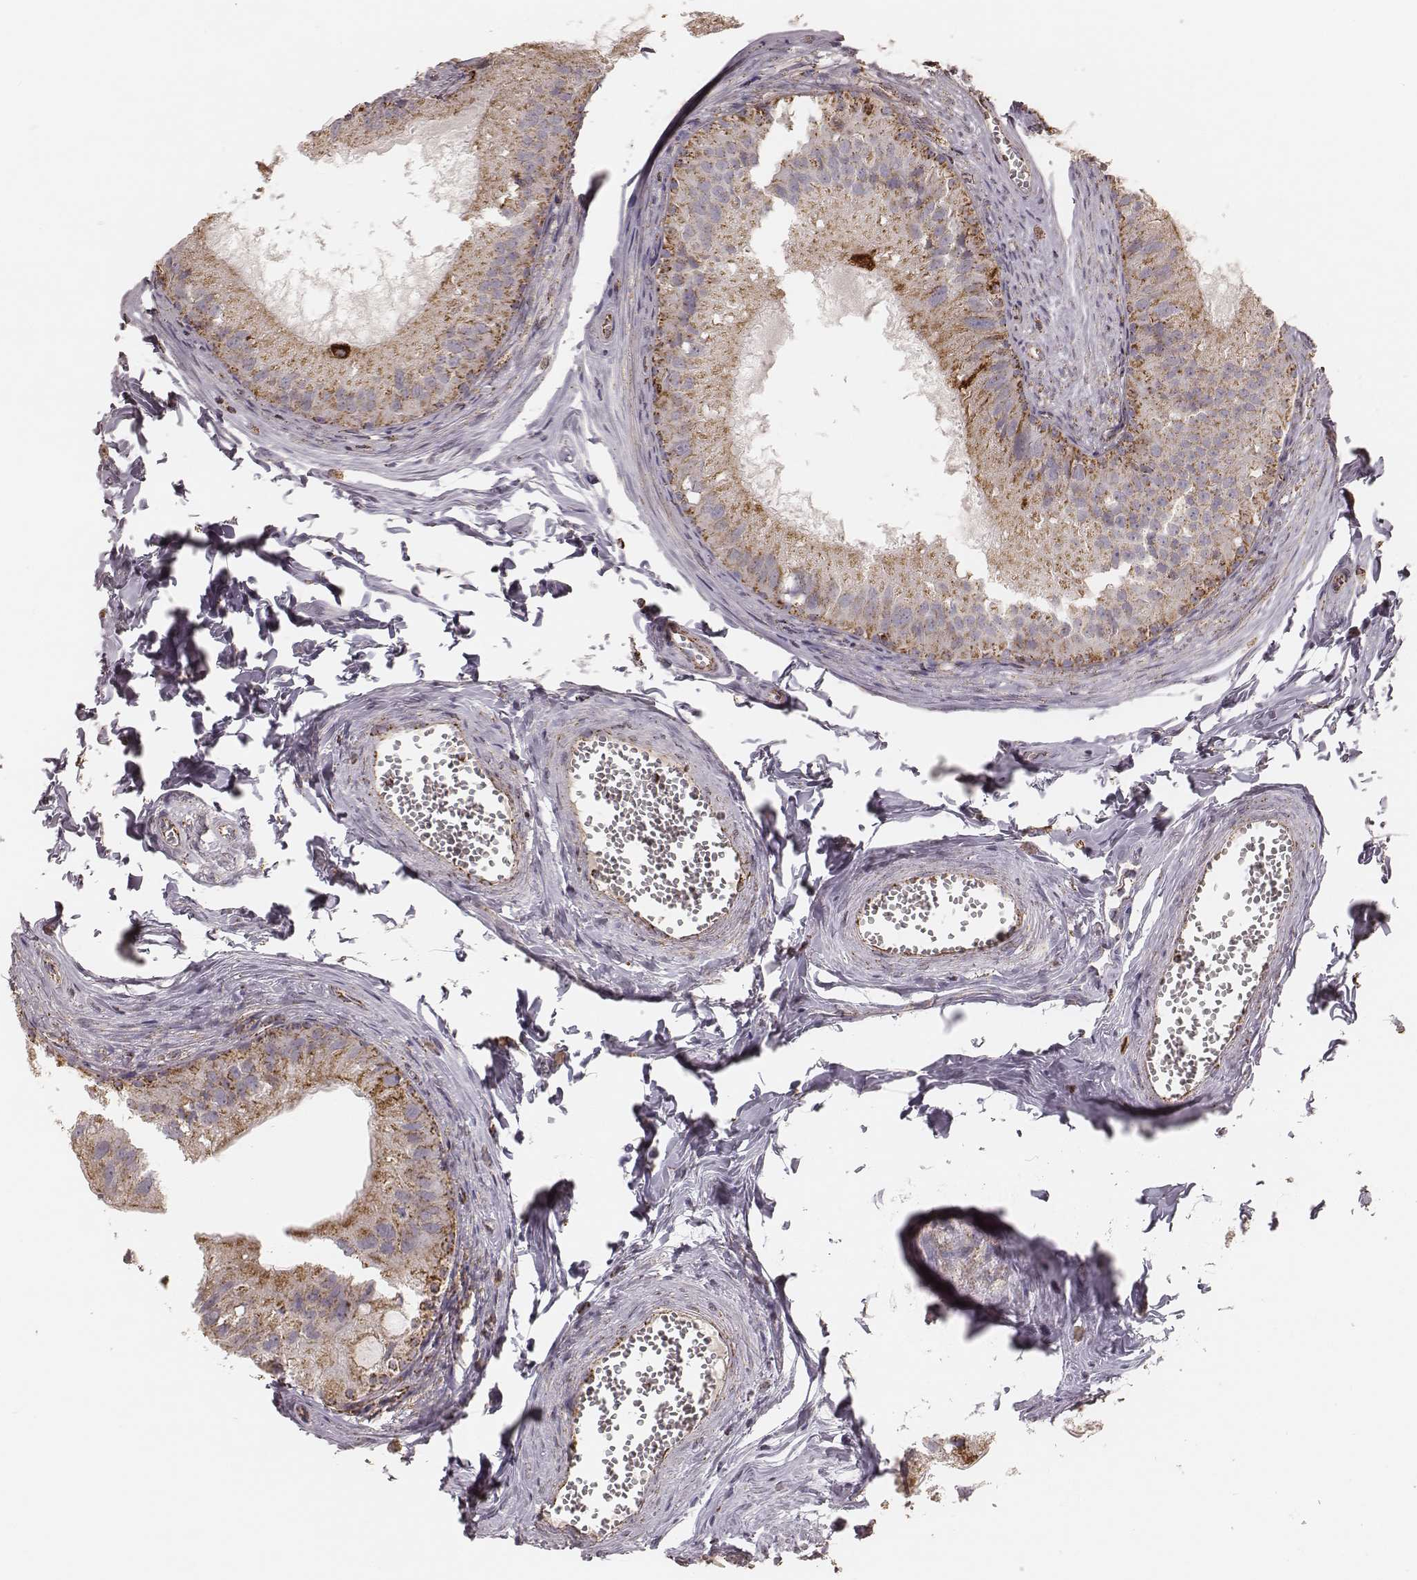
{"staining": {"intensity": "moderate", "quantity": ">75%", "location": "cytoplasmic/membranous"}, "tissue": "epididymis", "cell_type": "Glandular cells", "image_type": "normal", "snomed": [{"axis": "morphology", "description": "Normal tissue, NOS"}, {"axis": "topography", "description": "Epididymis"}], "caption": "DAB immunohistochemical staining of normal human epididymis displays moderate cytoplasmic/membranous protein staining in about >75% of glandular cells.", "gene": "CS", "patient": {"sex": "male", "age": 45}}